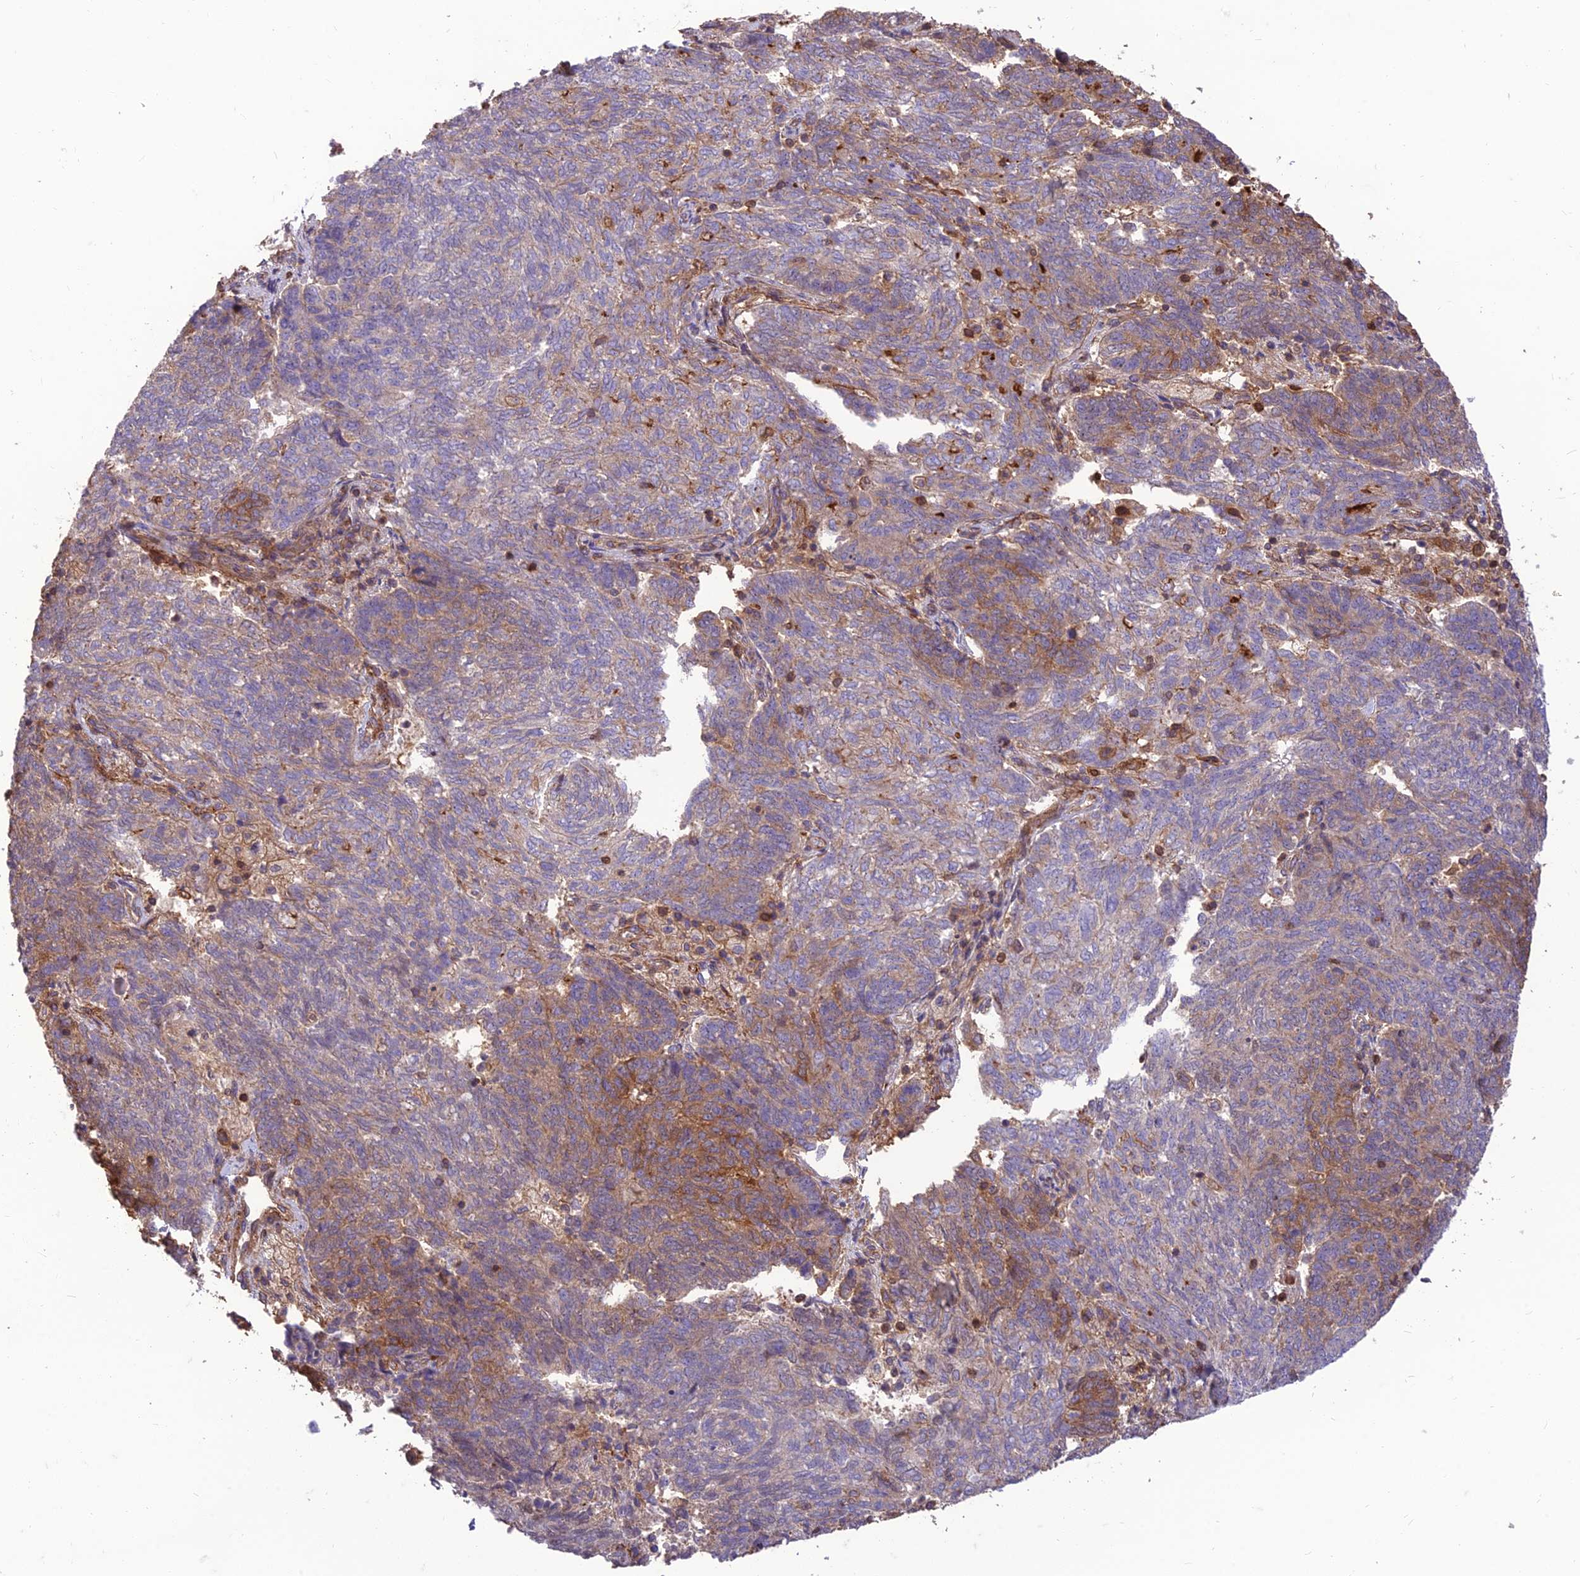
{"staining": {"intensity": "weak", "quantity": "<25%", "location": "cytoplasmic/membranous"}, "tissue": "endometrial cancer", "cell_type": "Tumor cells", "image_type": "cancer", "snomed": [{"axis": "morphology", "description": "Adenocarcinoma, NOS"}, {"axis": "topography", "description": "Endometrium"}], "caption": "Immunohistochemical staining of human adenocarcinoma (endometrial) reveals no significant staining in tumor cells.", "gene": "HPSE2", "patient": {"sex": "female", "age": 80}}